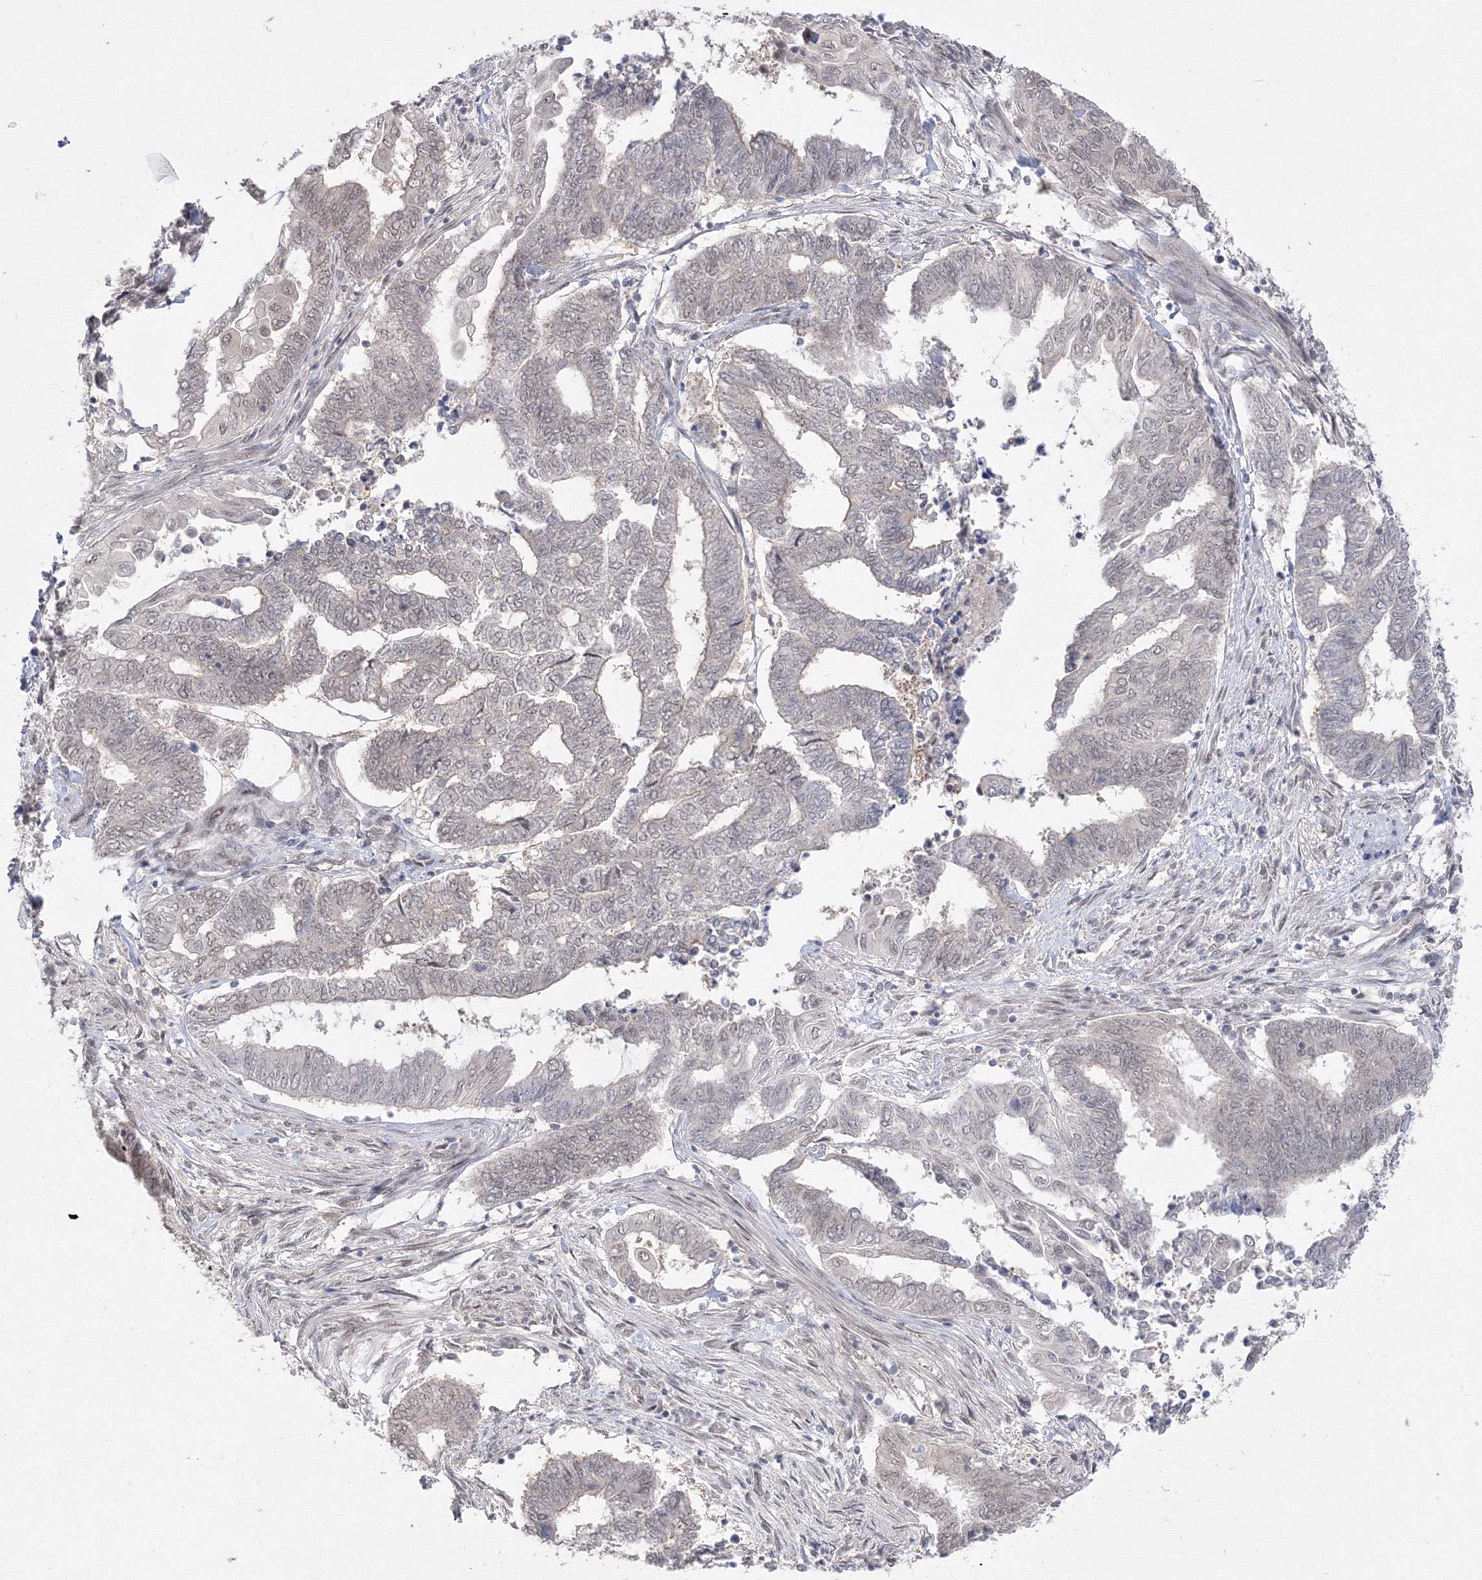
{"staining": {"intensity": "weak", "quantity": "<25%", "location": "nuclear"}, "tissue": "endometrial cancer", "cell_type": "Tumor cells", "image_type": "cancer", "snomed": [{"axis": "morphology", "description": "Adenocarcinoma, NOS"}, {"axis": "topography", "description": "Uterus"}, {"axis": "topography", "description": "Endometrium"}], "caption": "The micrograph shows no significant expression in tumor cells of endometrial adenocarcinoma.", "gene": "COPS4", "patient": {"sex": "female", "age": 70}}